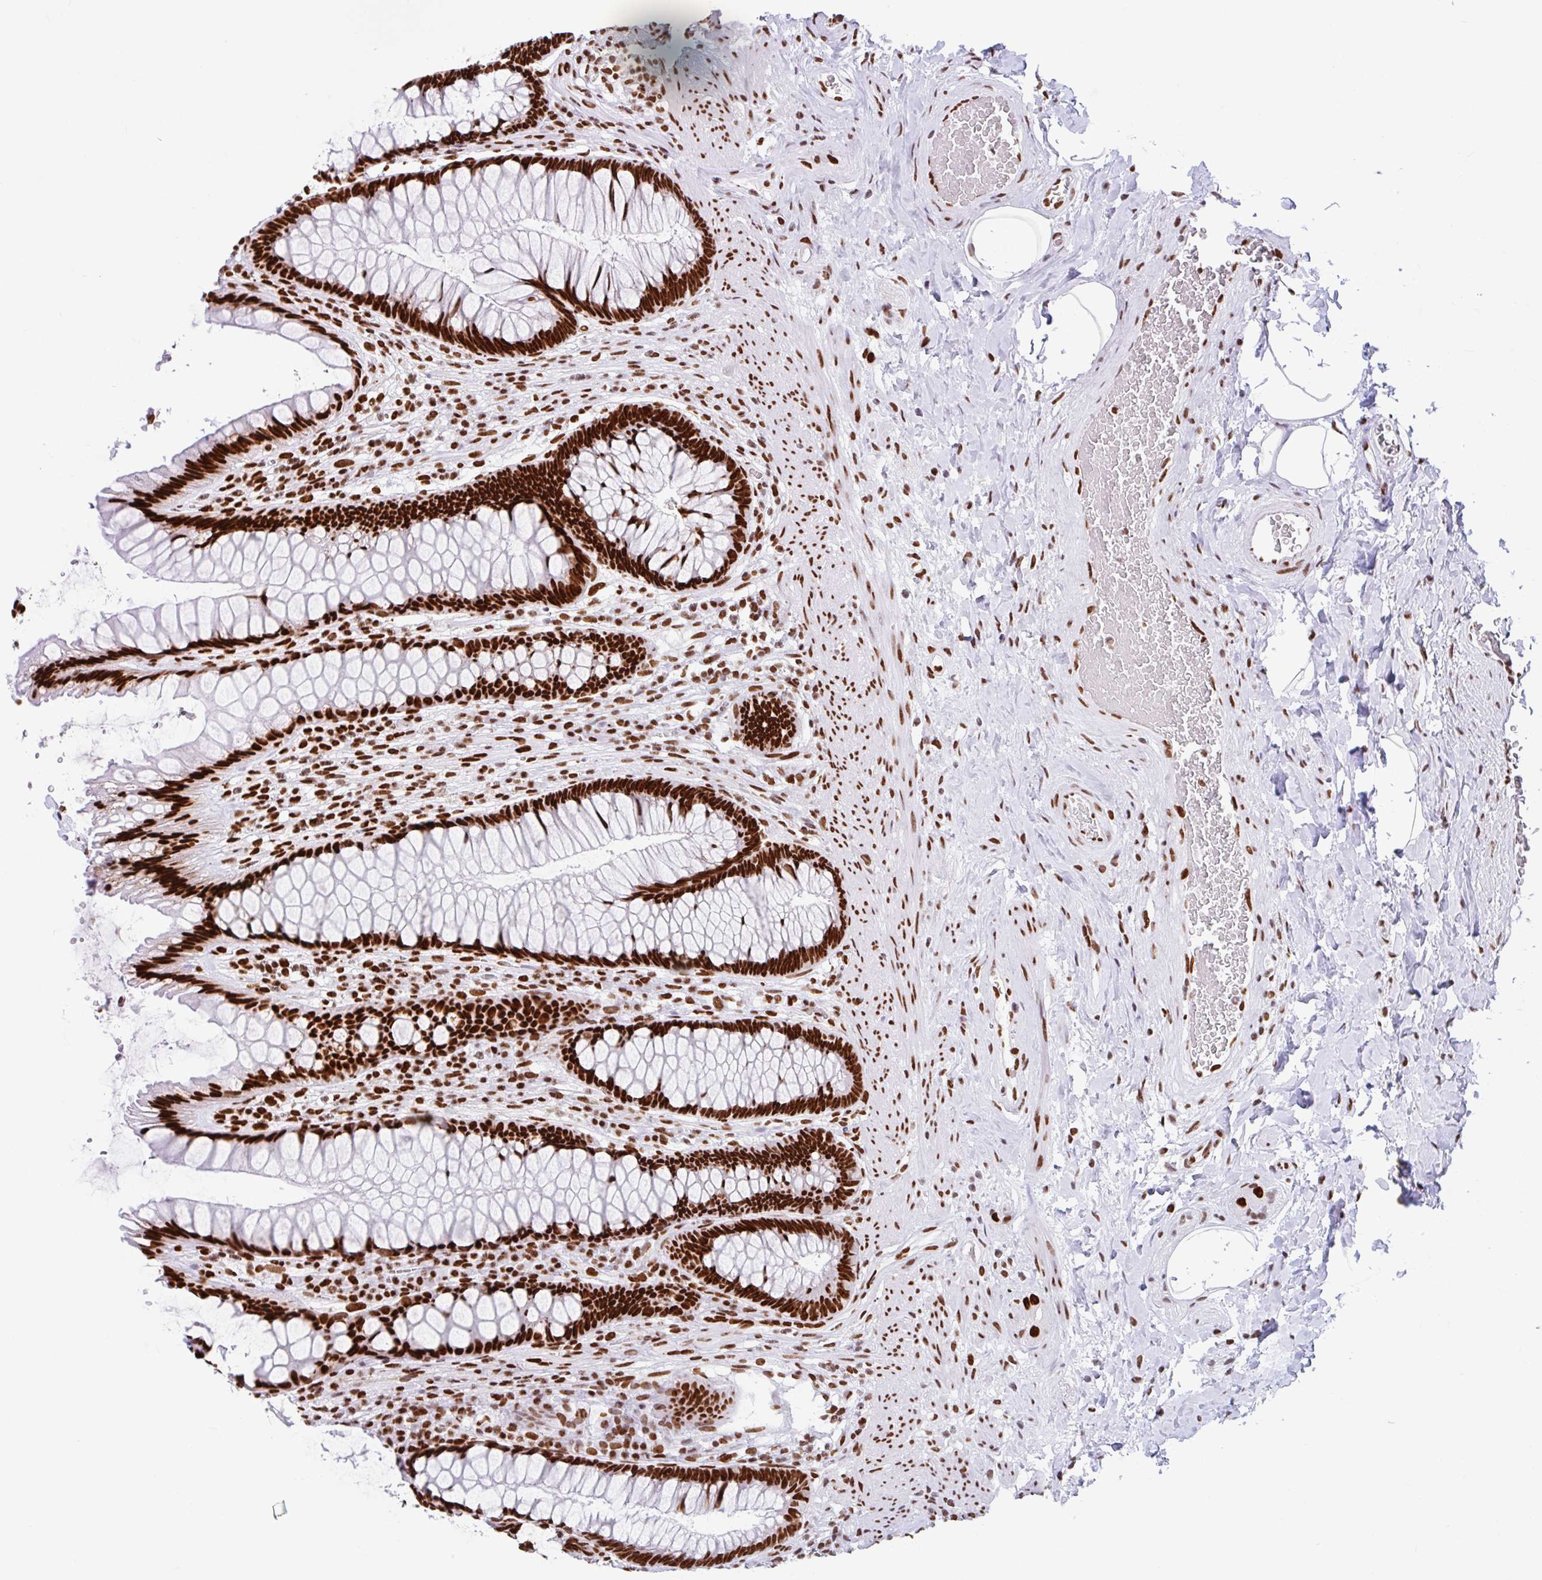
{"staining": {"intensity": "strong", "quantity": ">75%", "location": "nuclear"}, "tissue": "rectum", "cell_type": "Glandular cells", "image_type": "normal", "snomed": [{"axis": "morphology", "description": "Normal tissue, NOS"}, {"axis": "topography", "description": "Rectum"}], "caption": "A histopathology image of human rectum stained for a protein reveals strong nuclear brown staining in glandular cells. (DAB (3,3'-diaminobenzidine) IHC, brown staining for protein, blue staining for nuclei).", "gene": "KHDRBS1", "patient": {"sex": "male", "age": 53}}